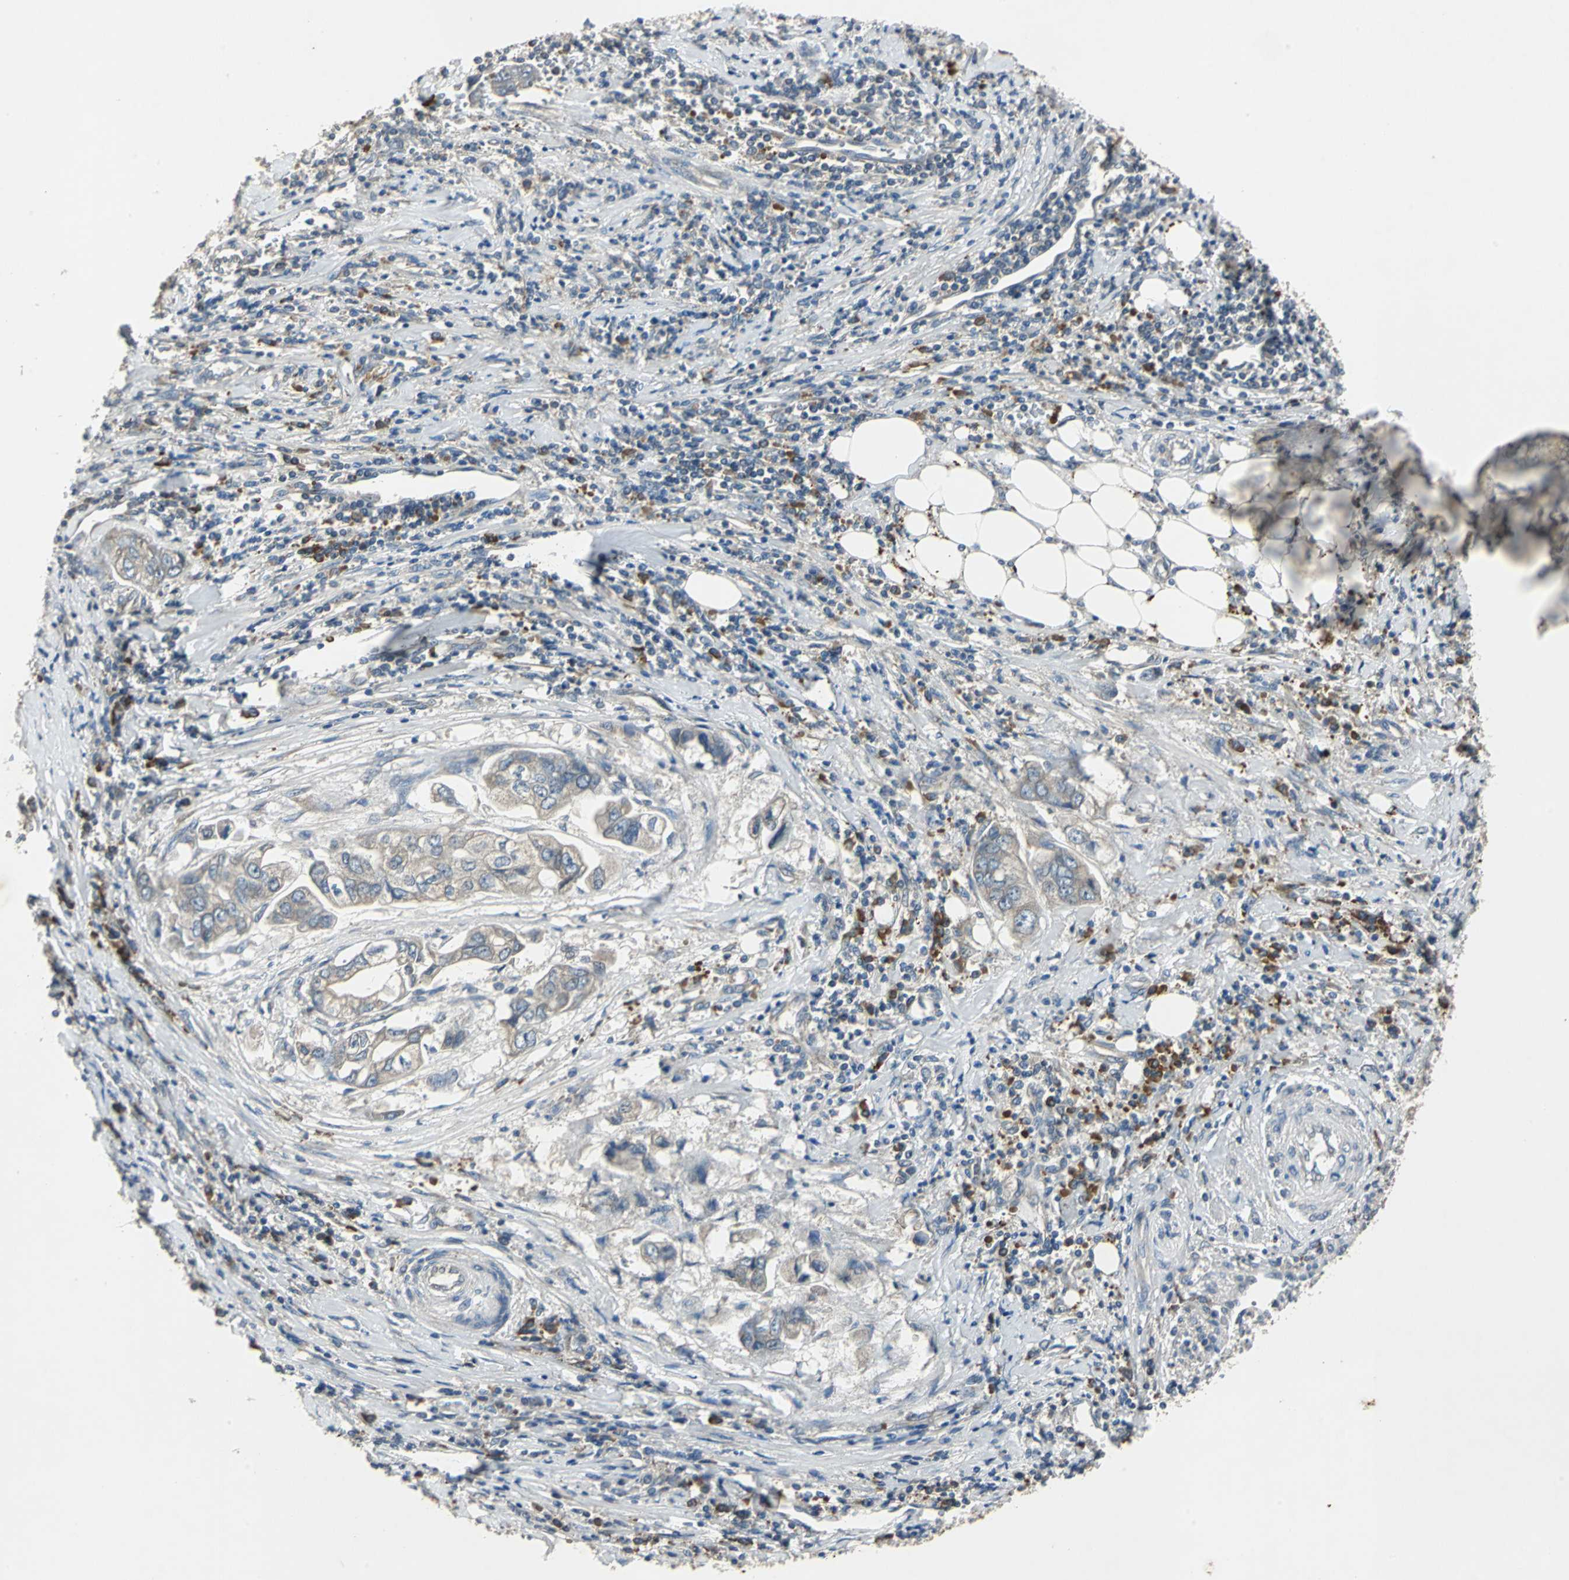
{"staining": {"intensity": "weak", "quantity": ">75%", "location": "cytoplasmic/membranous"}, "tissue": "stomach cancer", "cell_type": "Tumor cells", "image_type": "cancer", "snomed": [{"axis": "morphology", "description": "Adenocarcinoma, NOS"}, {"axis": "topography", "description": "Stomach"}], "caption": "Adenocarcinoma (stomach) was stained to show a protein in brown. There is low levels of weak cytoplasmic/membranous expression in about >75% of tumor cells. (DAB (3,3'-diaminobenzidine) IHC with brightfield microscopy, high magnification).", "gene": "SLC2A13", "patient": {"sex": "male", "age": 62}}